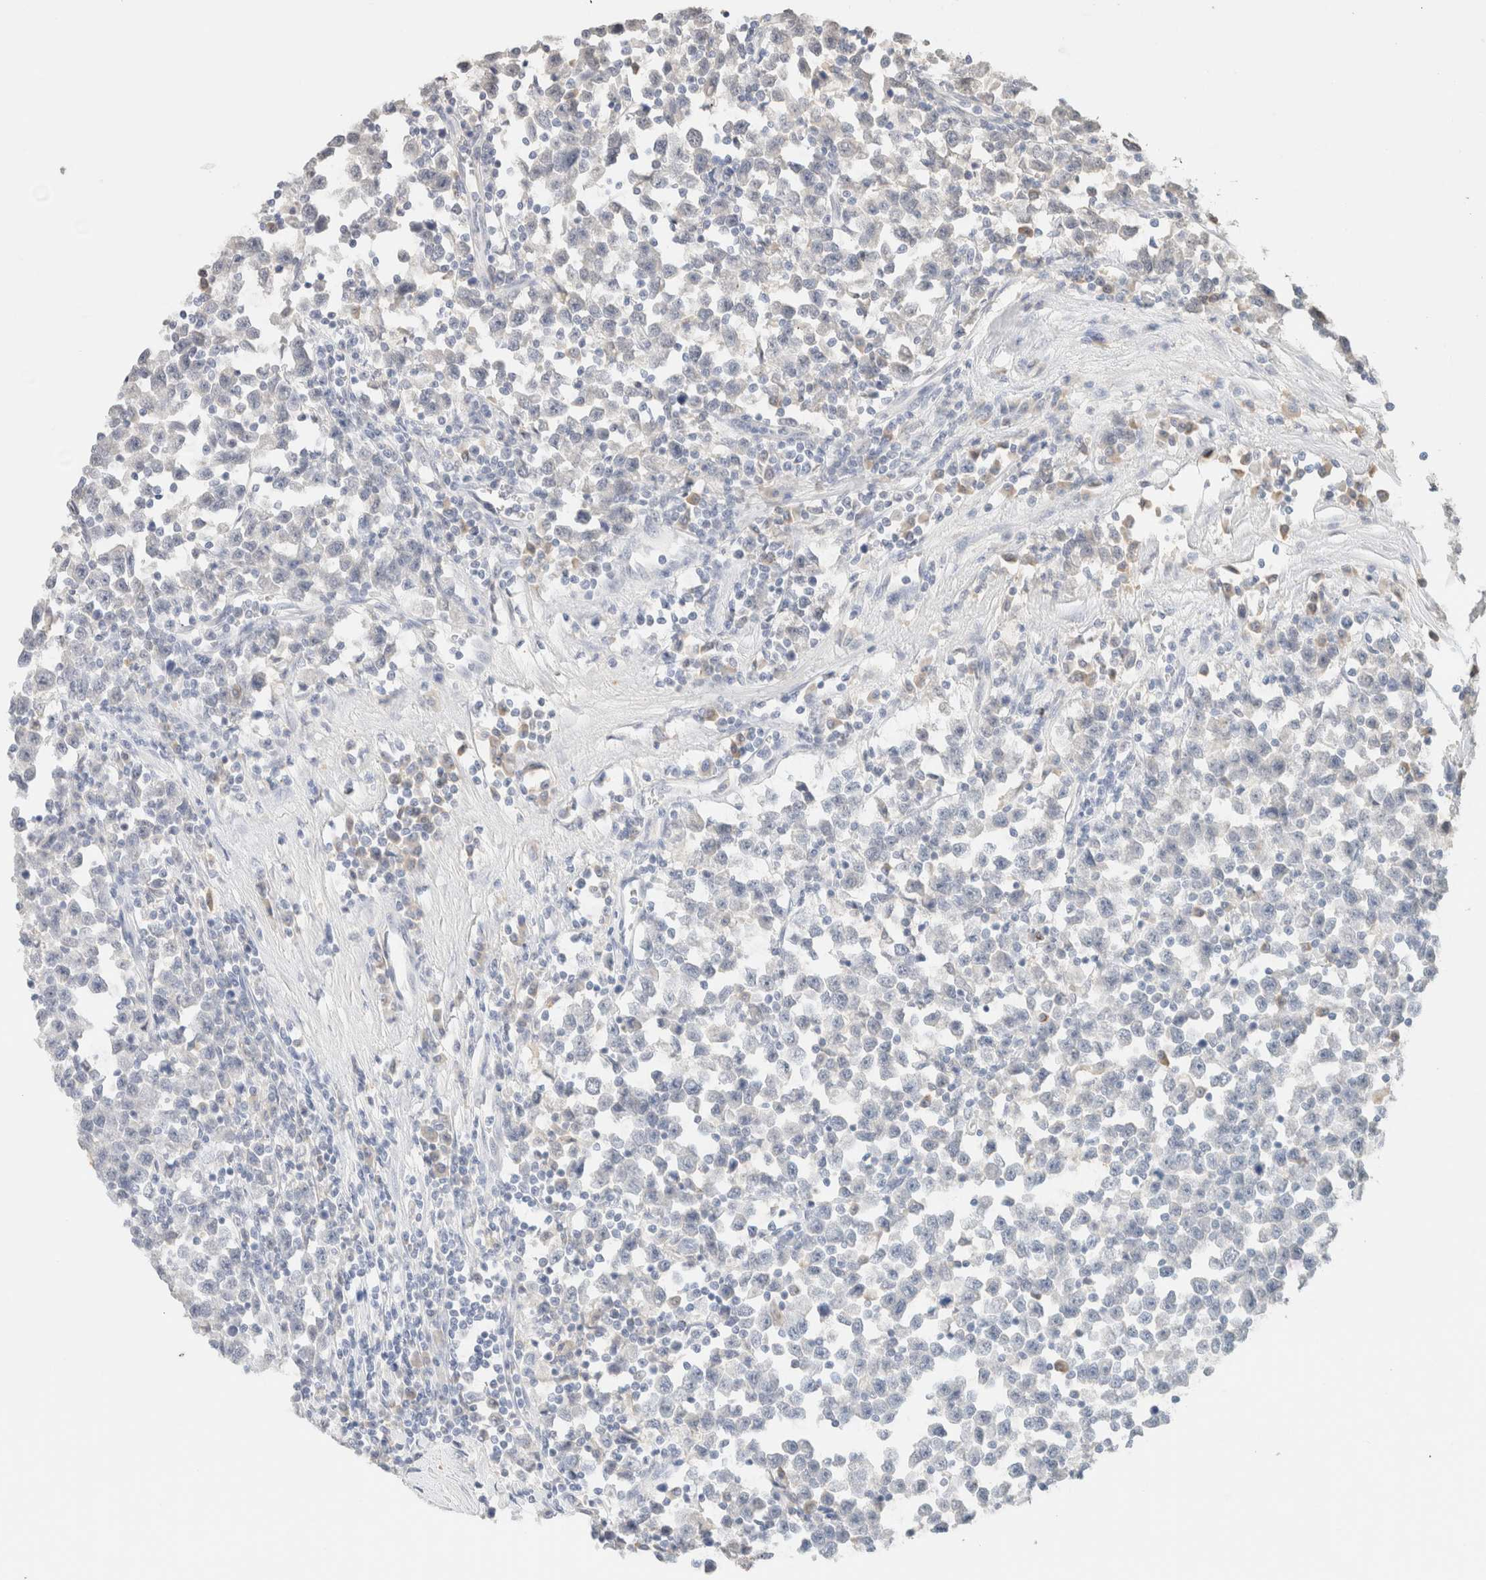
{"staining": {"intensity": "negative", "quantity": "none", "location": "none"}, "tissue": "testis cancer", "cell_type": "Tumor cells", "image_type": "cancer", "snomed": [{"axis": "morphology", "description": "Seminoma, NOS"}, {"axis": "topography", "description": "Testis"}], "caption": "This histopathology image is of testis cancer stained with IHC to label a protein in brown with the nuclei are counter-stained blue. There is no staining in tumor cells. Brightfield microscopy of immunohistochemistry stained with DAB (brown) and hematoxylin (blue), captured at high magnification.", "gene": "CPA1", "patient": {"sex": "male", "age": 43}}